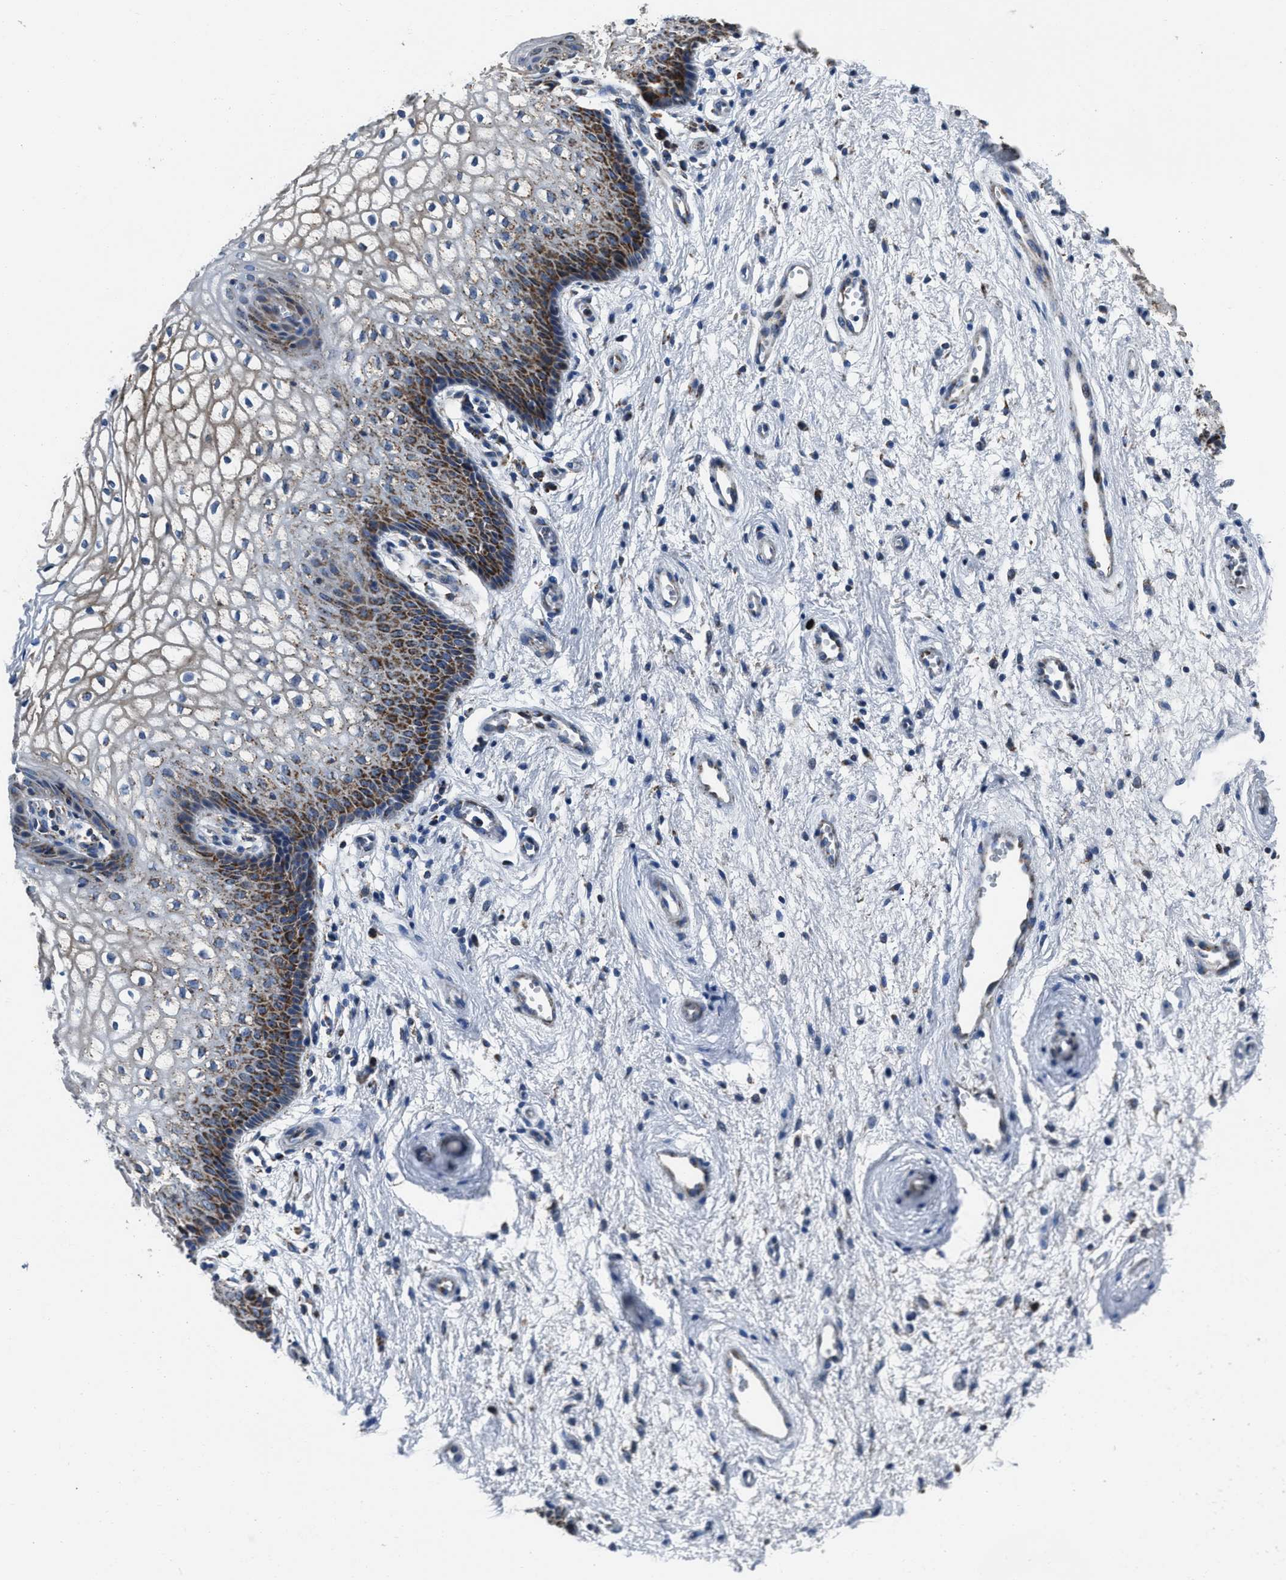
{"staining": {"intensity": "moderate", "quantity": "25%-75%", "location": "cytoplasmic/membranous"}, "tissue": "vagina", "cell_type": "Squamous epithelial cells", "image_type": "normal", "snomed": [{"axis": "morphology", "description": "Normal tissue, NOS"}, {"axis": "topography", "description": "Vagina"}], "caption": "Vagina stained for a protein exhibits moderate cytoplasmic/membranous positivity in squamous epithelial cells. (brown staining indicates protein expression, while blue staining denotes nuclei).", "gene": "NSD3", "patient": {"sex": "female", "age": 34}}